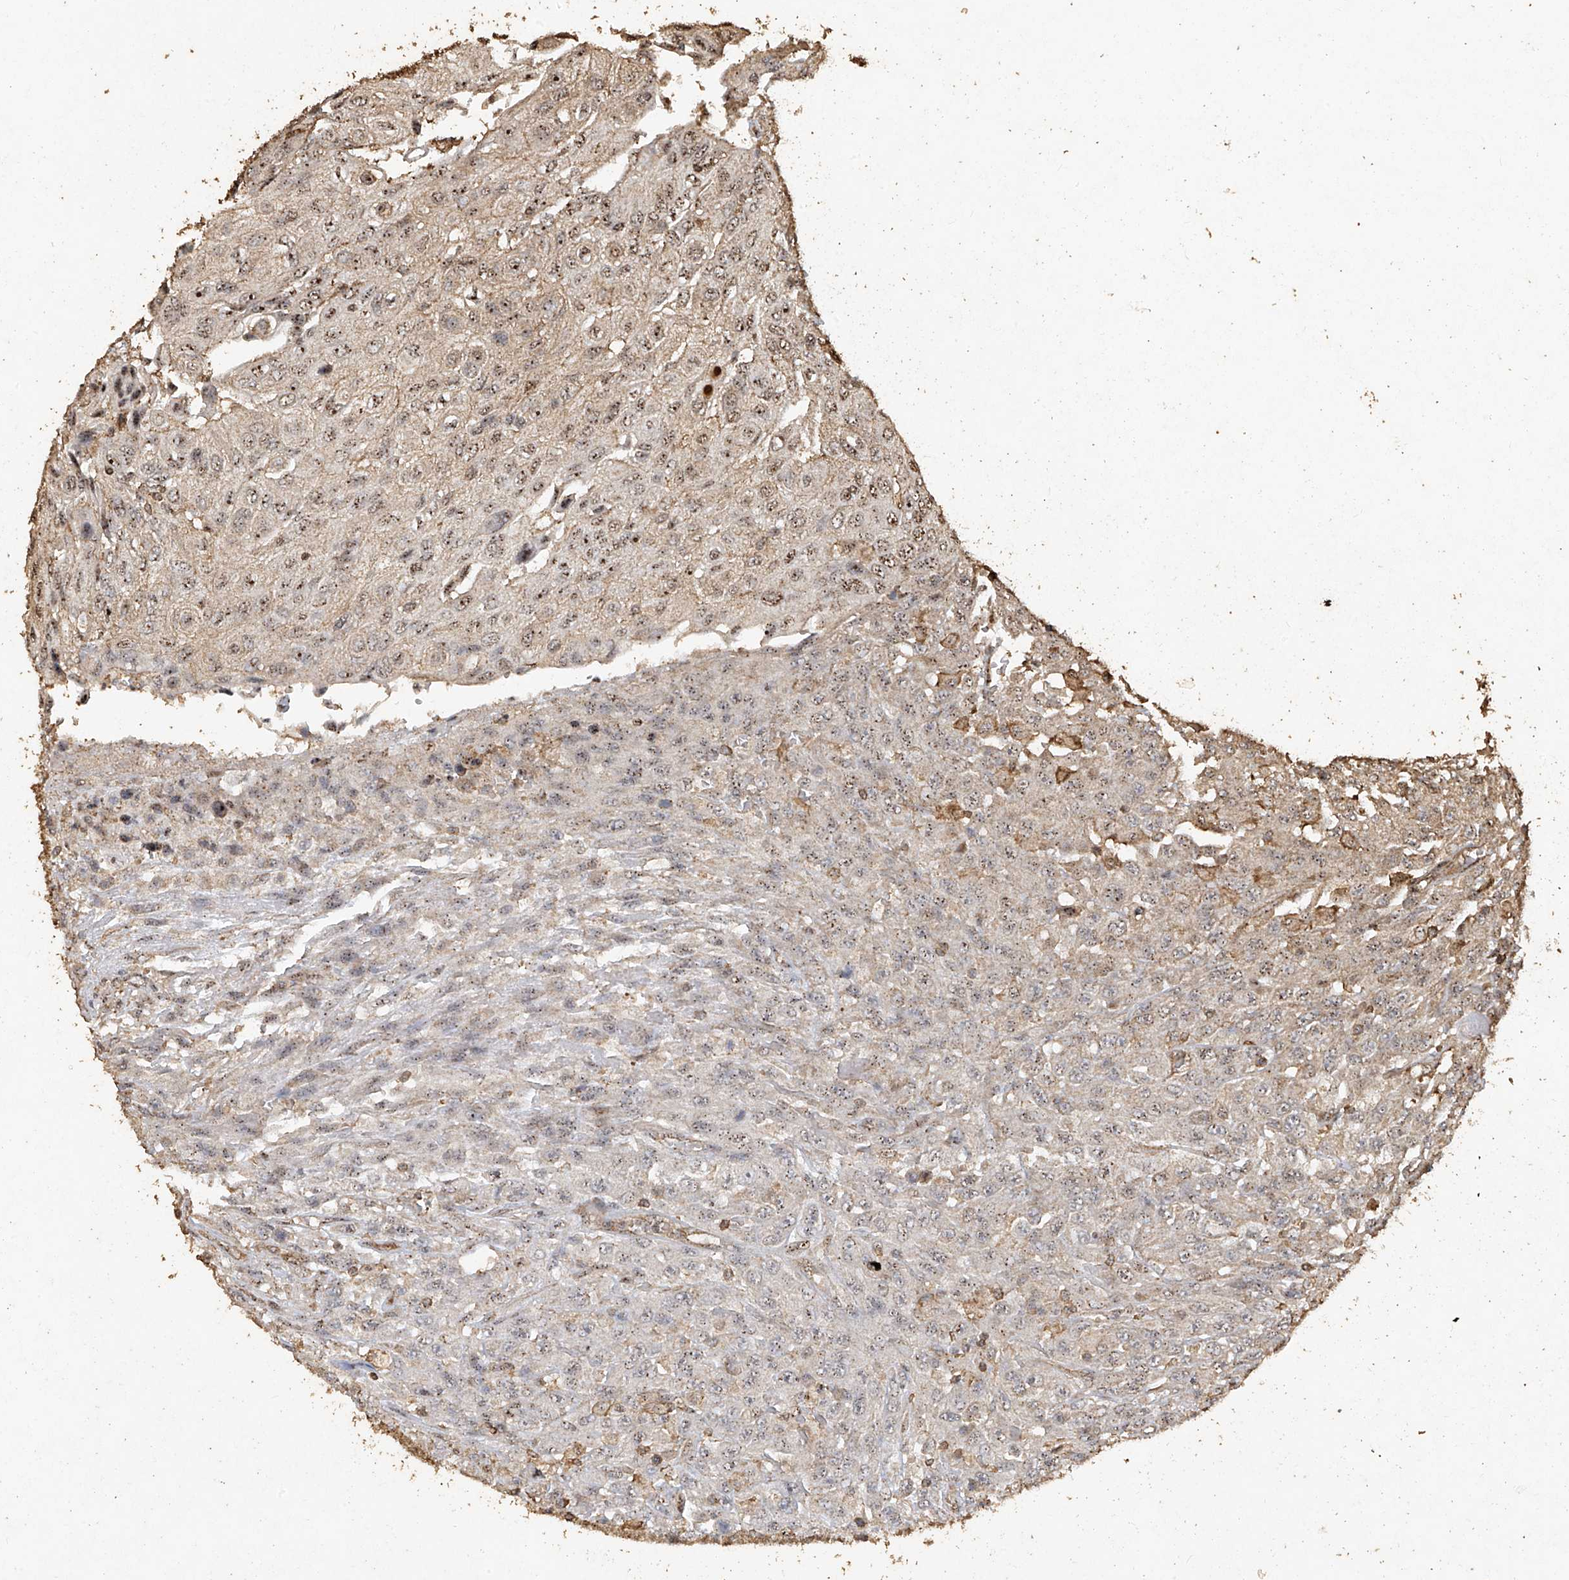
{"staining": {"intensity": "moderate", "quantity": "25%-75%", "location": "nuclear"}, "tissue": "urothelial cancer", "cell_type": "Tumor cells", "image_type": "cancer", "snomed": [{"axis": "morphology", "description": "Urothelial carcinoma, High grade"}, {"axis": "topography", "description": "Urinary bladder"}], "caption": "Immunohistochemical staining of human high-grade urothelial carcinoma exhibits medium levels of moderate nuclear positivity in about 25%-75% of tumor cells.", "gene": "ERBB3", "patient": {"sex": "male", "age": 66}}